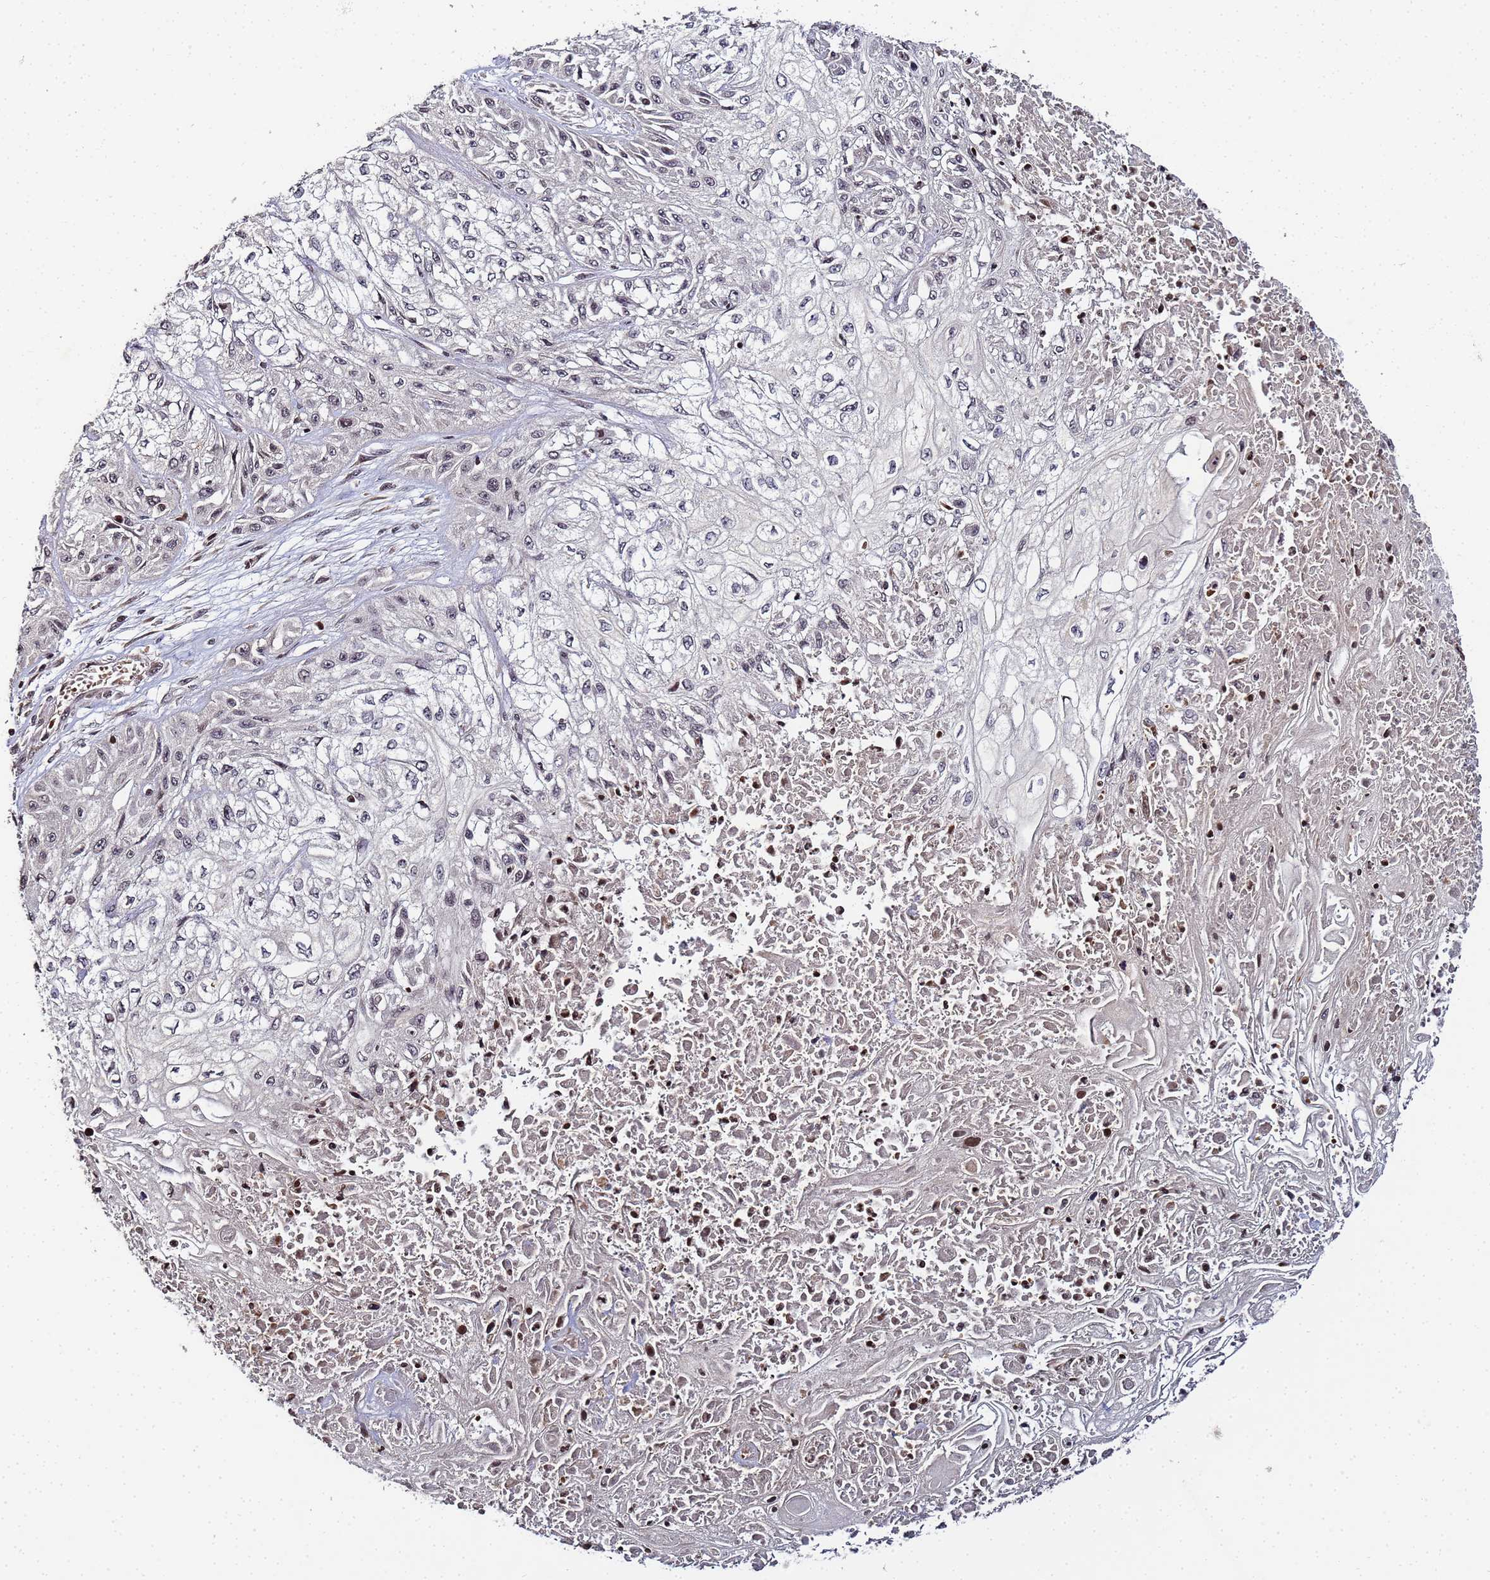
{"staining": {"intensity": "negative", "quantity": "none", "location": "none"}, "tissue": "skin cancer", "cell_type": "Tumor cells", "image_type": "cancer", "snomed": [{"axis": "morphology", "description": "Squamous cell carcinoma, NOS"}, {"axis": "morphology", "description": "Squamous cell carcinoma, metastatic, NOS"}, {"axis": "topography", "description": "Skin"}, {"axis": "topography", "description": "Lymph node"}], "caption": "IHC histopathology image of human skin metastatic squamous cell carcinoma stained for a protein (brown), which demonstrates no staining in tumor cells.", "gene": "FZD4", "patient": {"sex": "male", "age": 75}}